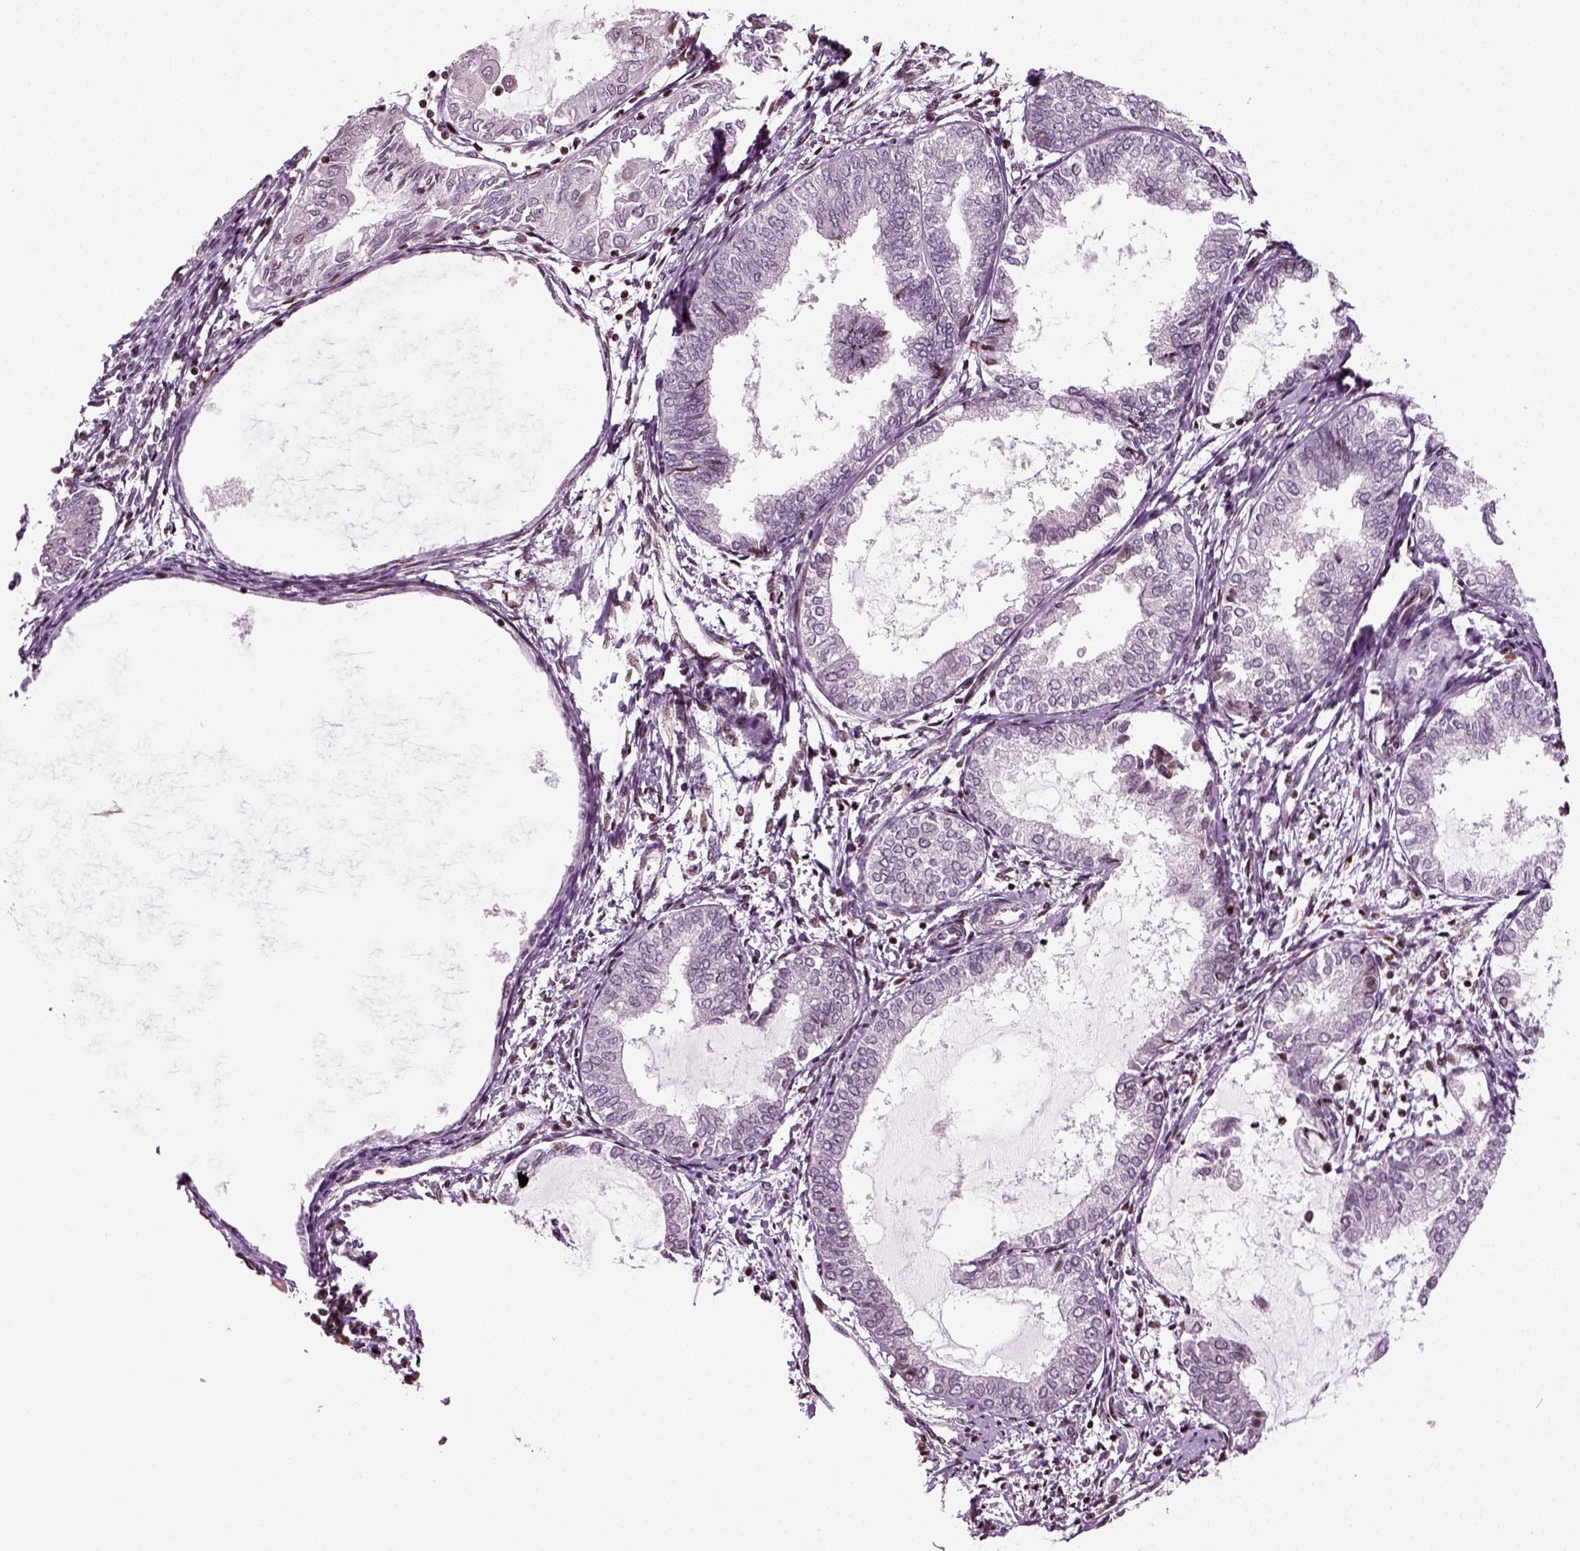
{"staining": {"intensity": "negative", "quantity": "none", "location": "none"}, "tissue": "endometrial cancer", "cell_type": "Tumor cells", "image_type": "cancer", "snomed": [{"axis": "morphology", "description": "Adenocarcinoma, NOS"}, {"axis": "topography", "description": "Endometrium"}], "caption": "There is no significant staining in tumor cells of endometrial adenocarcinoma.", "gene": "HEYL", "patient": {"sex": "female", "age": 68}}